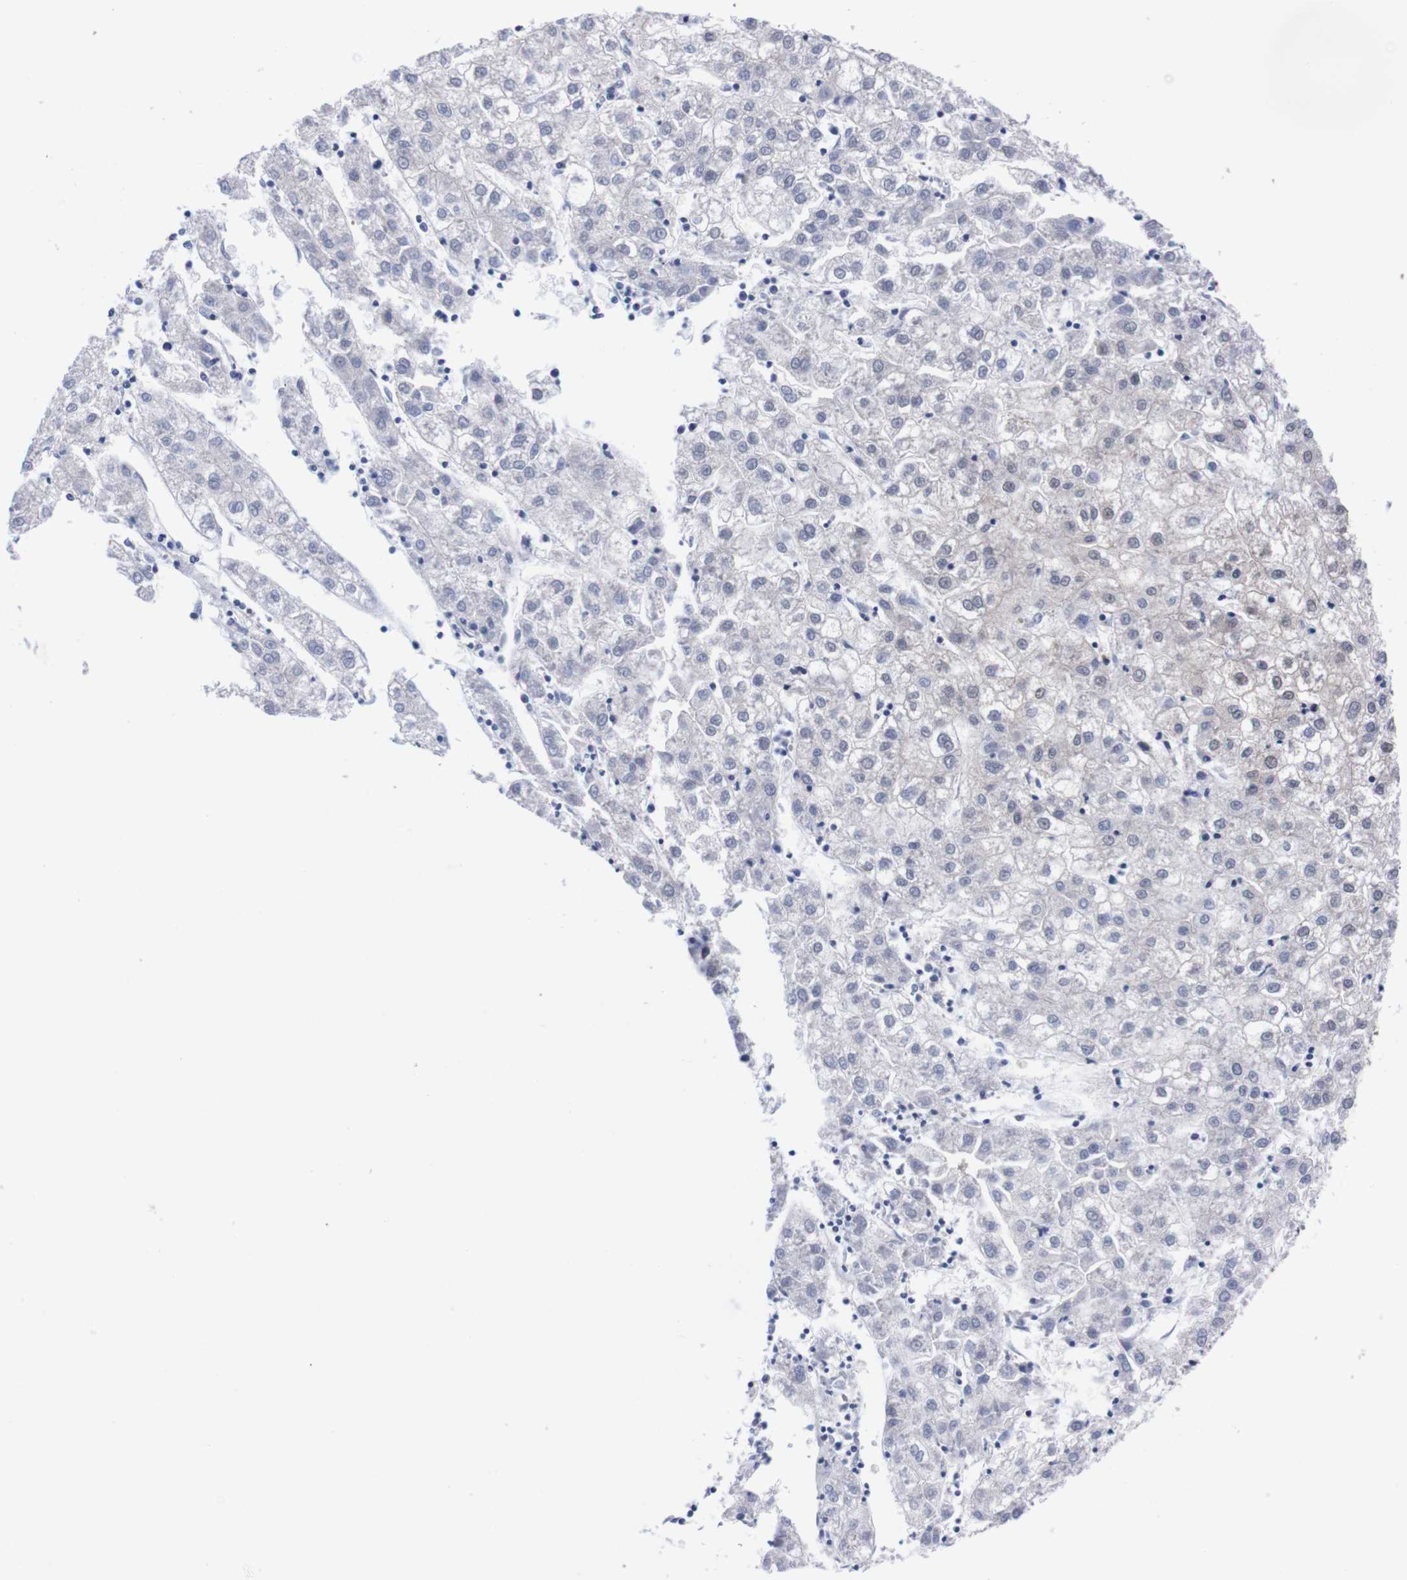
{"staining": {"intensity": "negative", "quantity": "none", "location": "none"}, "tissue": "liver cancer", "cell_type": "Tumor cells", "image_type": "cancer", "snomed": [{"axis": "morphology", "description": "Carcinoma, Hepatocellular, NOS"}, {"axis": "topography", "description": "Liver"}], "caption": "Immunohistochemistry micrograph of liver cancer (hepatocellular carcinoma) stained for a protein (brown), which displays no positivity in tumor cells. The staining is performed using DAB (3,3'-diaminobenzidine) brown chromogen with nuclei counter-stained in using hematoxylin.", "gene": "UBQLN2", "patient": {"sex": "male", "age": 72}}